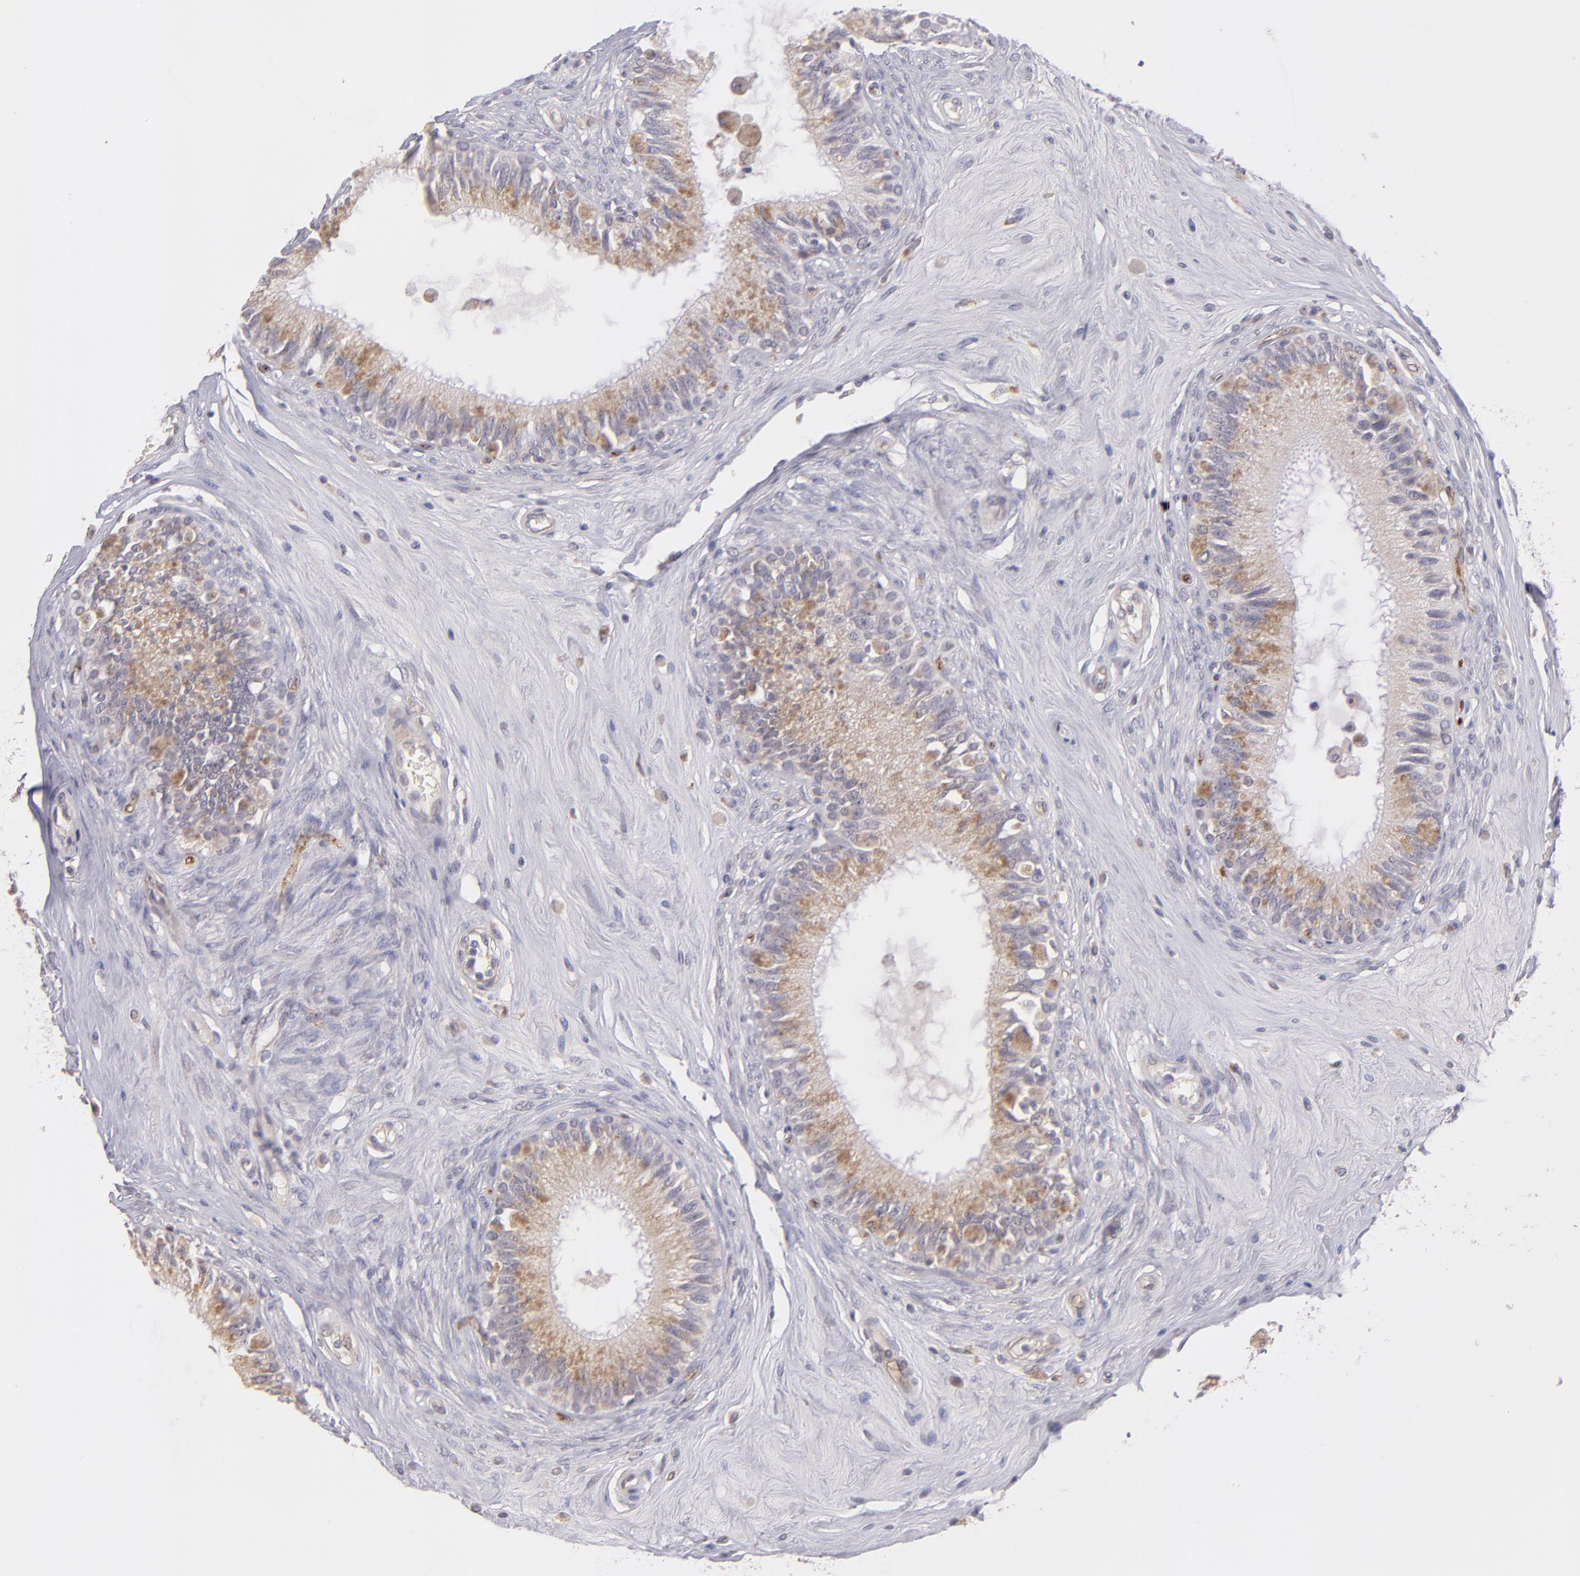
{"staining": {"intensity": "moderate", "quantity": "25%-75%", "location": "cytoplasmic/membranous"}, "tissue": "epididymis", "cell_type": "Glandular cells", "image_type": "normal", "snomed": [{"axis": "morphology", "description": "Normal tissue, NOS"}, {"axis": "morphology", "description": "Inflammation, NOS"}, {"axis": "topography", "description": "Epididymis"}], "caption": "A brown stain shows moderate cytoplasmic/membranous staining of a protein in glandular cells of benign human epididymis.", "gene": "THBD", "patient": {"sex": "male", "age": 84}}